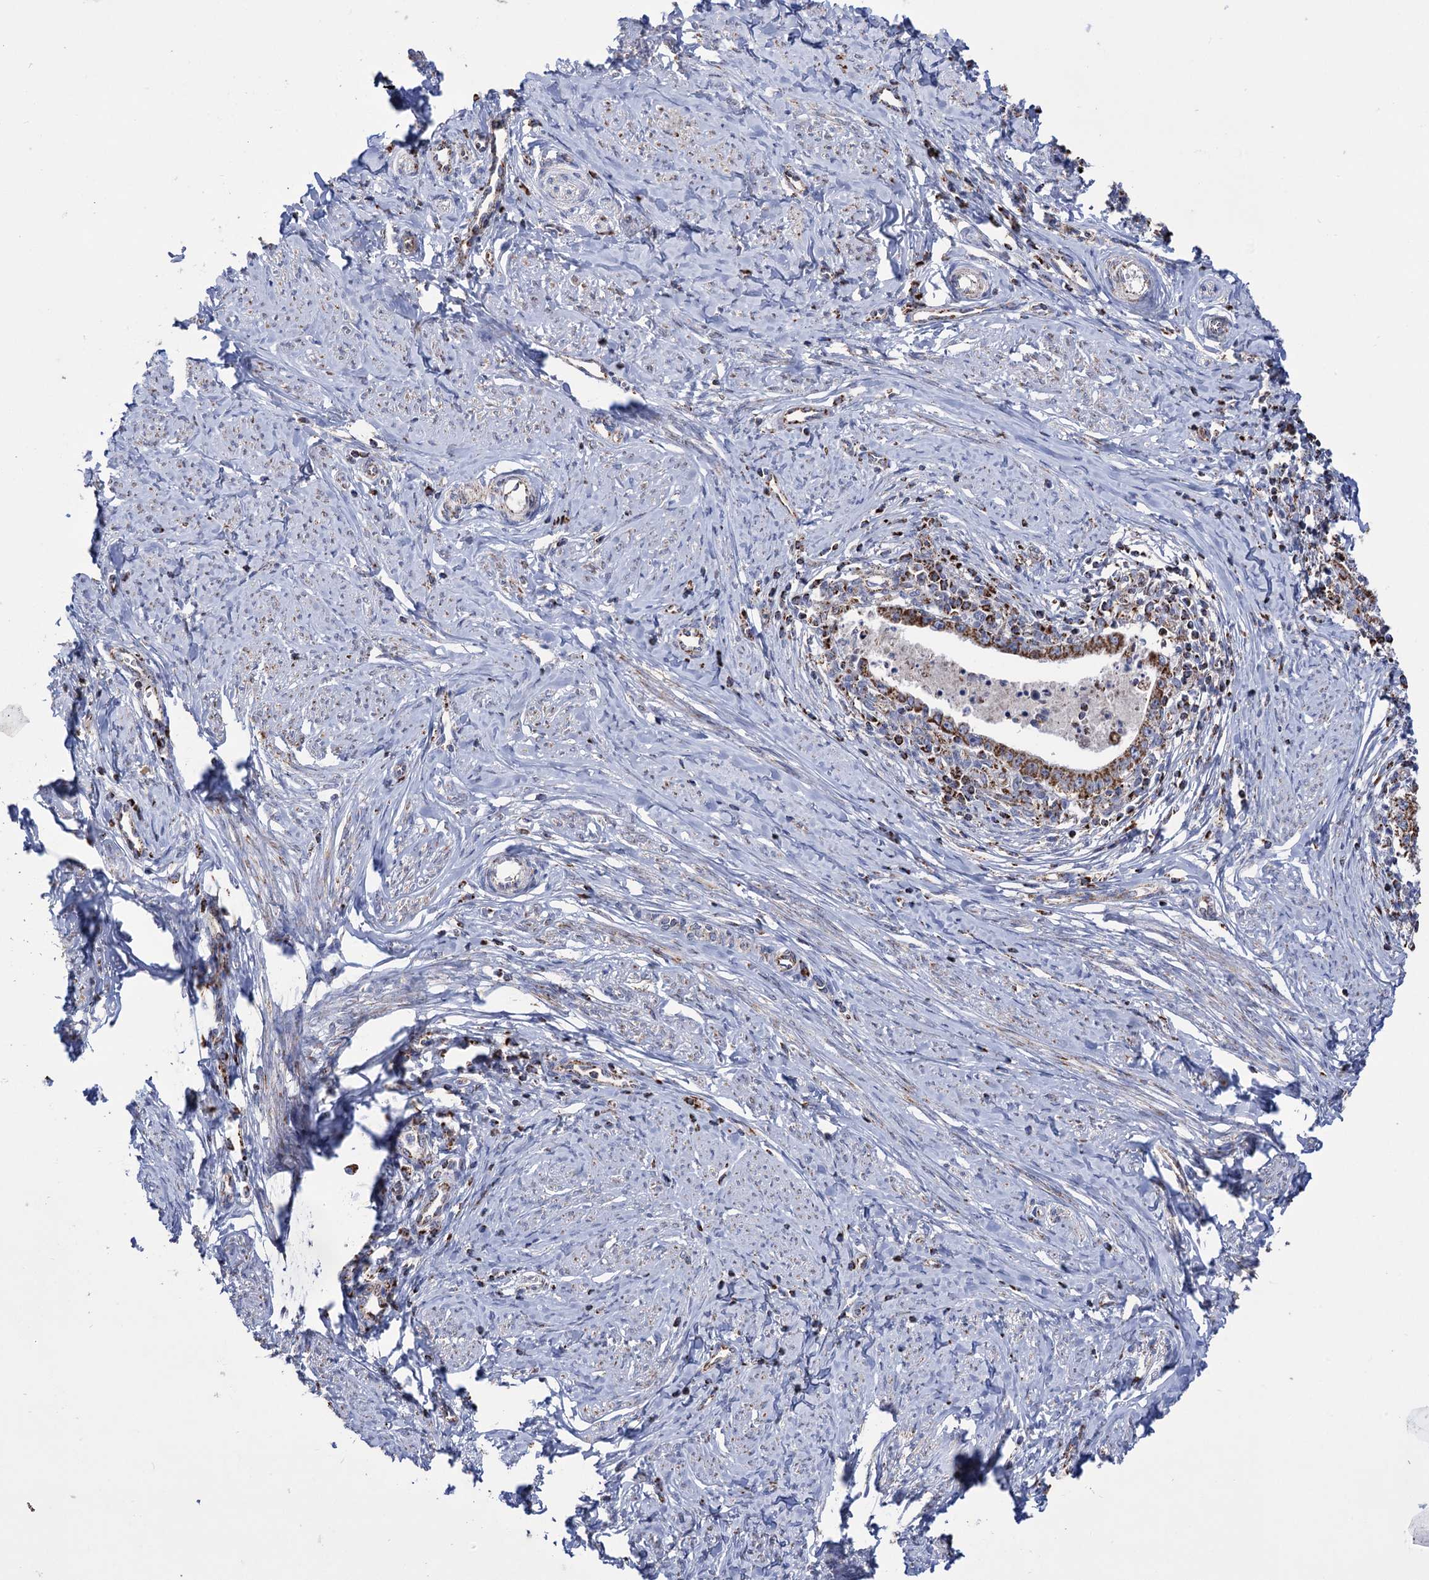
{"staining": {"intensity": "strong", "quantity": ">75%", "location": "cytoplasmic/membranous"}, "tissue": "cervical cancer", "cell_type": "Tumor cells", "image_type": "cancer", "snomed": [{"axis": "morphology", "description": "Adenocarcinoma, NOS"}, {"axis": "topography", "description": "Cervix"}], "caption": "Brown immunohistochemical staining in human cervical adenocarcinoma demonstrates strong cytoplasmic/membranous positivity in about >75% of tumor cells.", "gene": "ABHD10", "patient": {"sex": "female", "age": 36}}